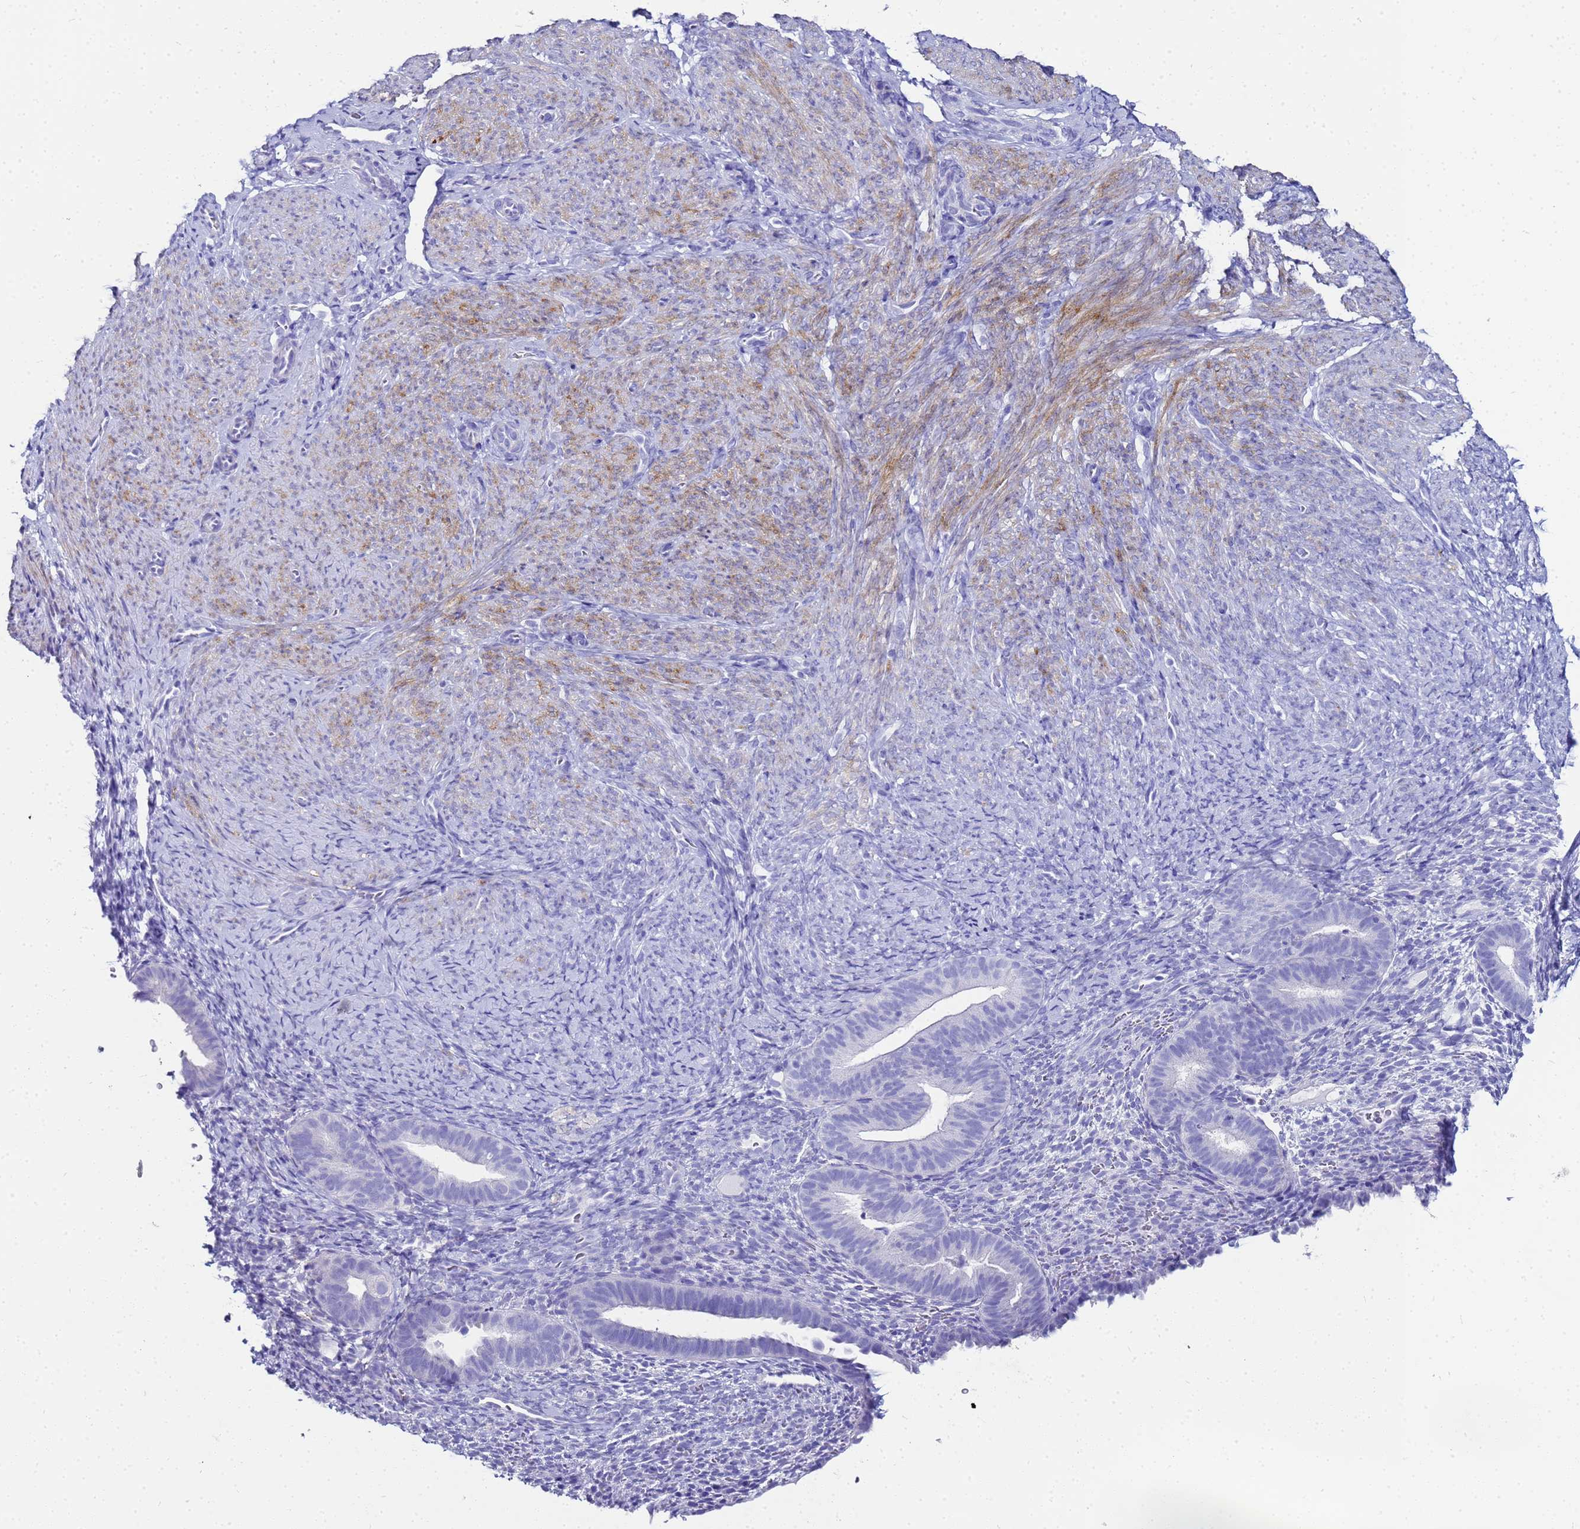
{"staining": {"intensity": "negative", "quantity": "none", "location": "none"}, "tissue": "endometrium", "cell_type": "Cells in endometrial stroma", "image_type": "normal", "snomed": [{"axis": "morphology", "description": "Normal tissue, NOS"}, {"axis": "topography", "description": "Endometrium"}], "caption": "High power microscopy micrograph of an immunohistochemistry (IHC) image of benign endometrium, revealing no significant positivity in cells in endometrial stroma. The staining is performed using DAB (3,3'-diaminobenzidine) brown chromogen with nuclei counter-stained in using hematoxylin.", "gene": "CKB", "patient": {"sex": "female", "age": 65}}